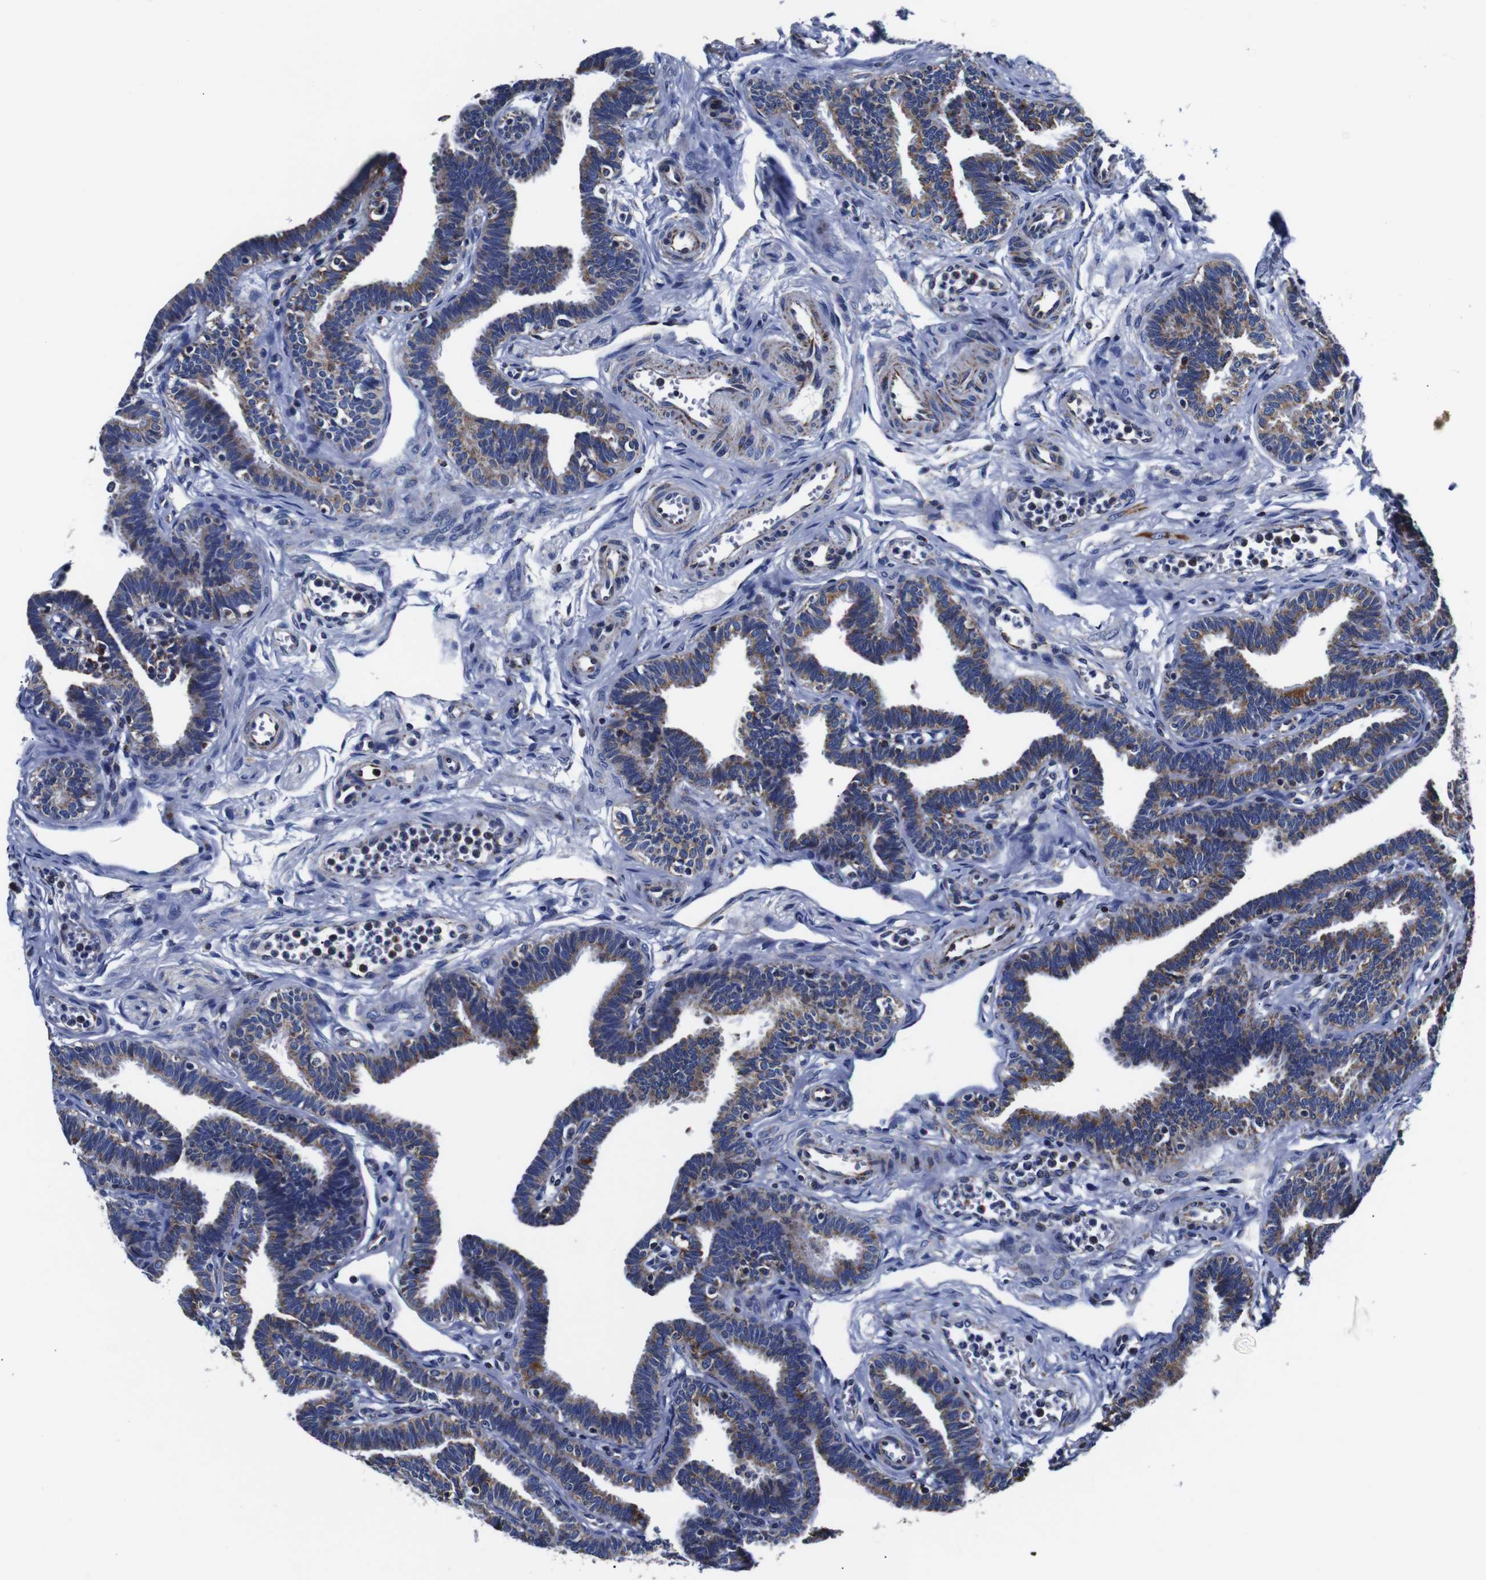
{"staining": {"intensity": "moderate", "quantity": ">75%", "location": "cytoplasmic/membranous"}, "tissue": "fallopian tube", "cell_type": "Glandular cells", "image_type": "normal", "snomed": [{"axis": "morphology", "description": "Normal tissue, NOS"}, {"axis": "topography", "description": "Fallopian tube"}, {"axis": "topography", "description": "Ovary"}], "caption": "IHC staining of benign fallopian tube, which shows medium levels of moderate cytoplasmic/membranous positivity in approximately >75% of glandular cells indicating moderate cytoplasmic/membranous protein positivity. The staining was performed using DAB (3,3'-diaminobenzidine) (brown) for protein detection and nuclei were counterstained in hematoxylin (blue).", "gene": "FKBP9", "patient": {"sex": "female", "age": 23}}